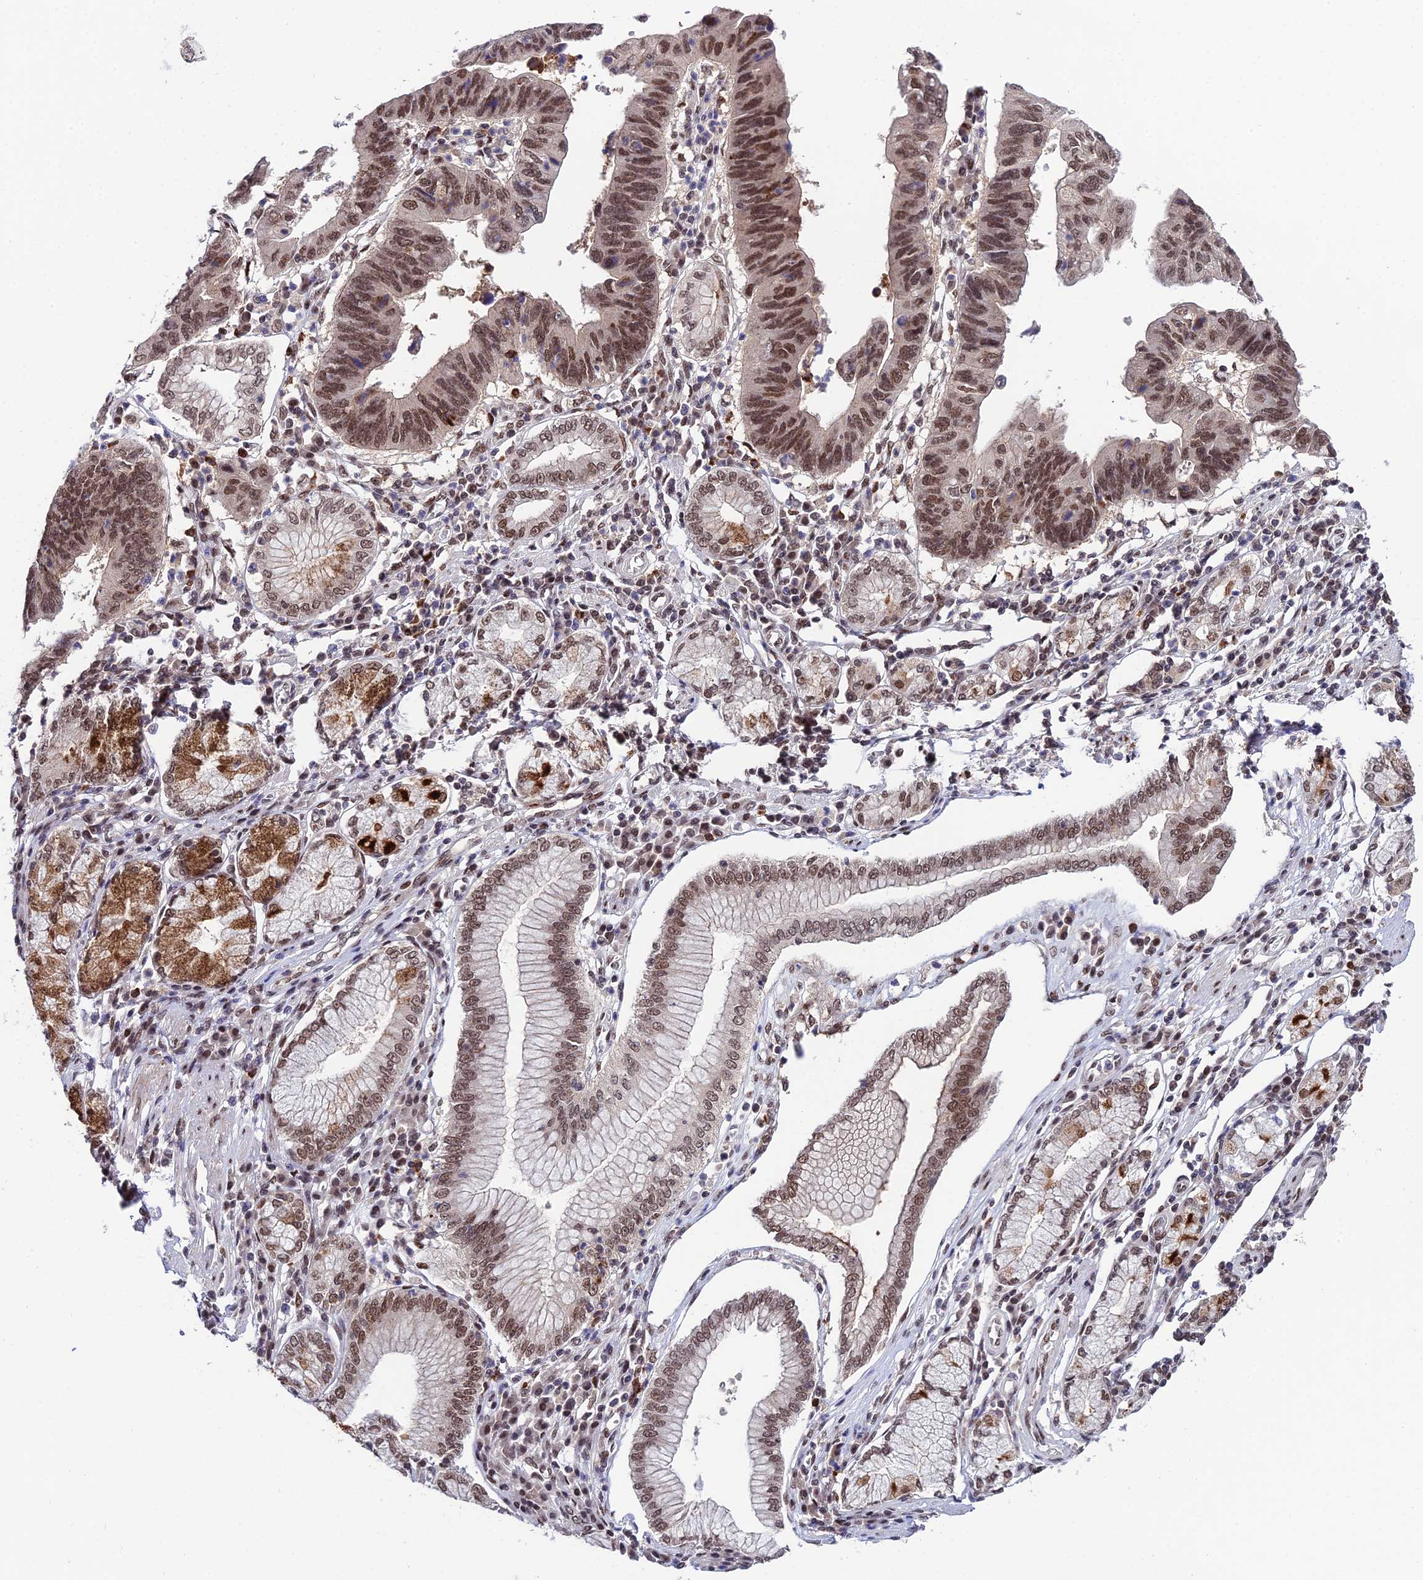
{"staining": {"intensity": "moderate", "quantity": ">75%", "location": "nuclear"}, "tissue": "stomach cancer", "cell_type": "Tumor cells", "image_type": "cancer", "snomed": [{"axis": "morphology", "description": "Adenocarcinoma, NOS"}, {"axis": "topography", "description": "Stomach"}], "caption": "Immunohistochemical staining of human stomach cancer displays moderate nuclear protein expression in approximately >75% of tumor cells.", "gene": "SYT15", "patient": {"sex": "male", "age": 59}}